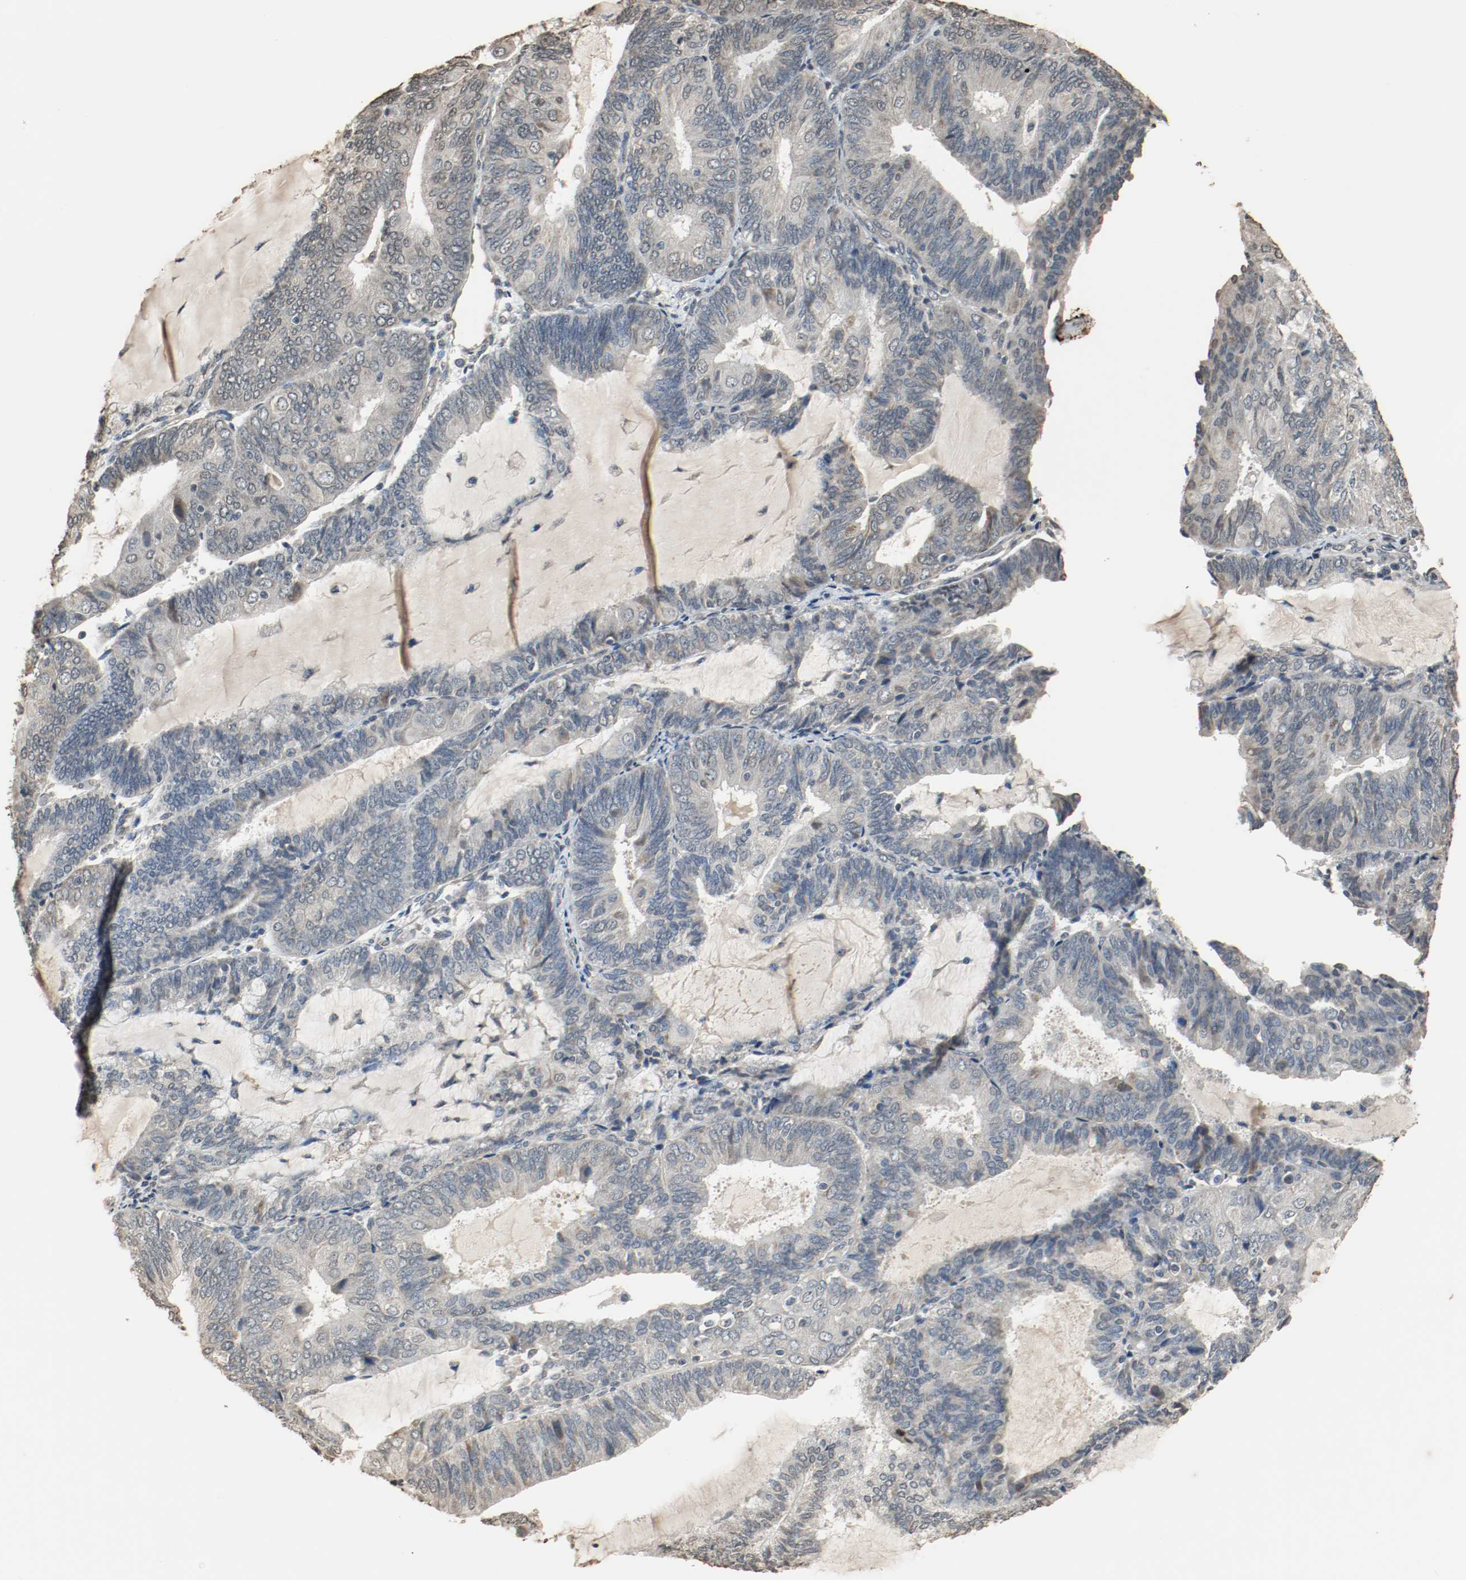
{"staining": {"intensity": "weak", "quantity": "<25%", "location": "cytoplasmic/membranous"}, "tissue": "endometrial cancer", "cell_type": "Tumor cells", "image_type": "cancer", "snomed": [{"axis": "morphology", "description": "Adenocarcinoma, NOS"}, {"axis": "topography", "description": "Endometrium"}], "caption": "Human endometrial cancer (adenocarcinoma) stained for a protein using IHC displays no positivity in tumor cells.", "gene": "RTN4", "patient": {"sex": "female", "age": 81}}